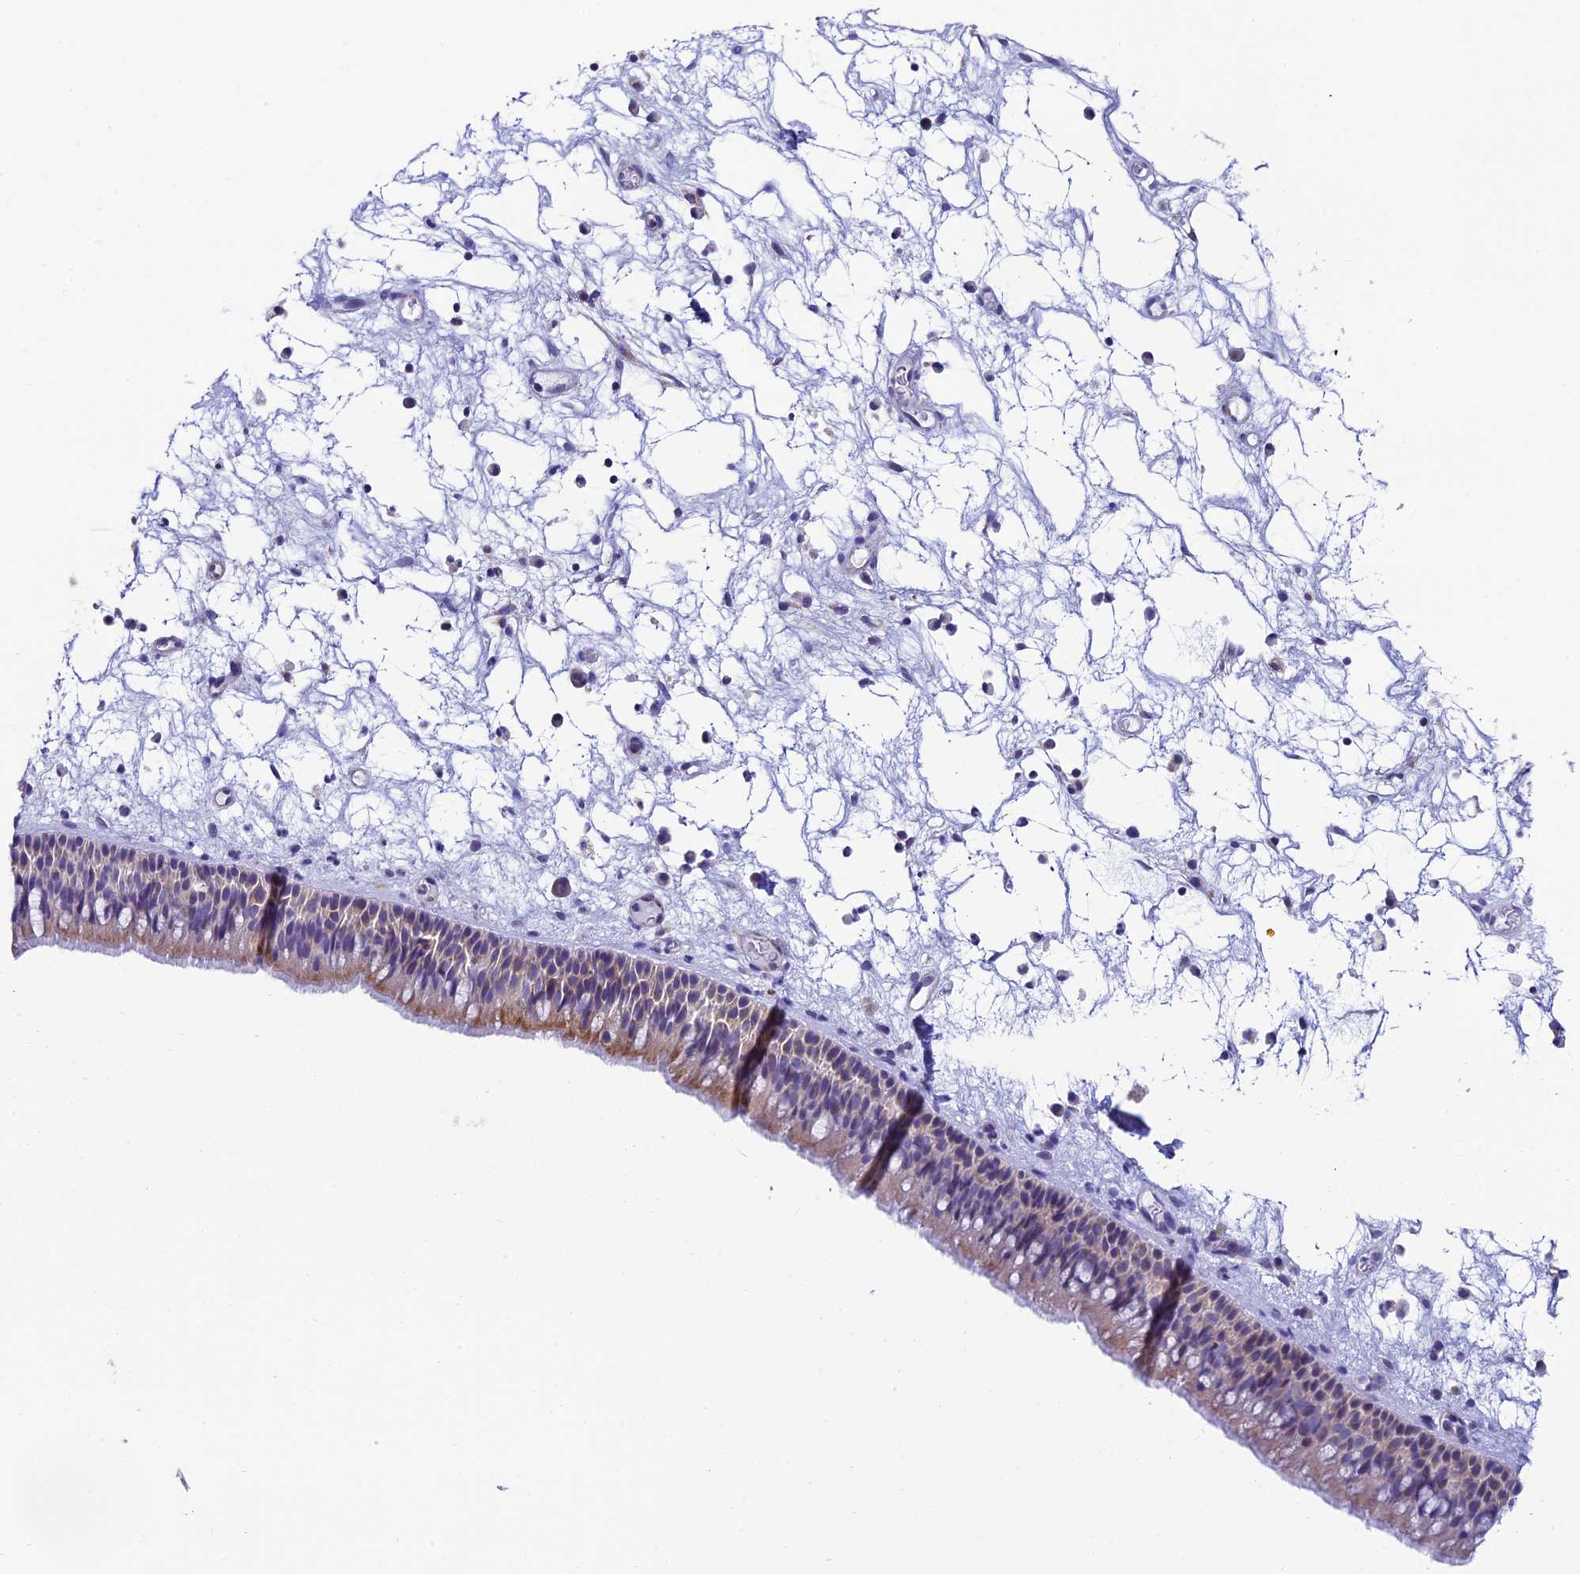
{"staining": {"intensity": "moderate", "quantity": "<25%", "location": "cytoplasmic/membranous"}, "tissue": "nasopharynx", "cell_type": "Respiratory epithelial cells", "image_type": "normal", "snomed": [{"axis": "morphology", "description": "Normal tissue, NOS"}, {"axis": "morphology", "description": "Inflammation, NOS"}, {"axis": "morphology", "description": "Malignant melanoma, Metastatic site"}, {"axis": "topography", "description": "Nasopharynx"}], "caption": "Nasopharynx was stained to show a protein in brown. There is low levels of moderate cytoplasmic/membranous positivity in approximately <25% of respiratory epithelial cells.", "gene": "REEP4", "patient": {"sex": "male", "age": 70}}